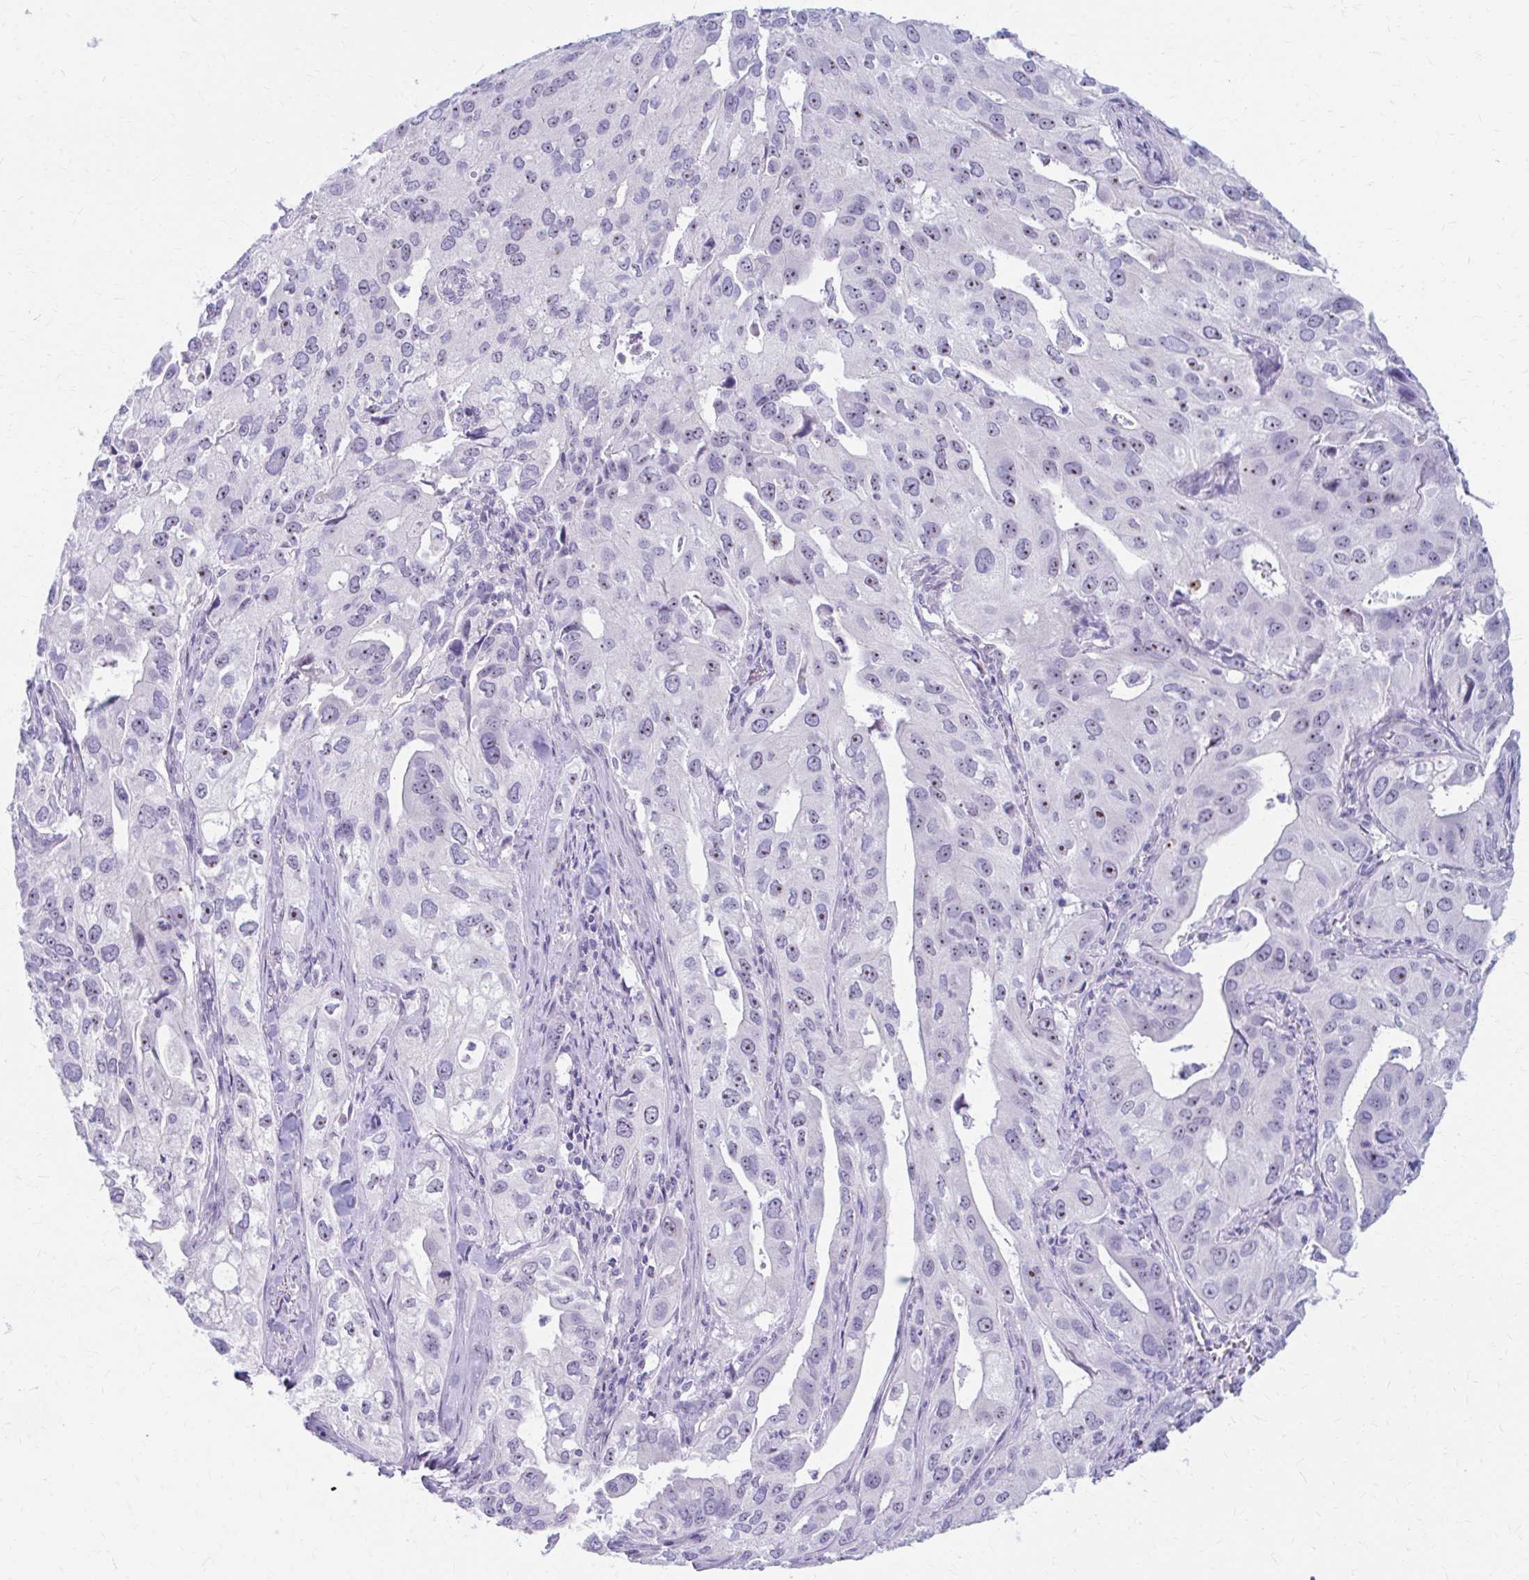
{"staining": {"intensity": "weak", "quantity": "25%-75%", "location": "nuclear"}, "tissue": "lung cancer", "cell_type": "Tumor cells", "image_type": "cancer", "snomed": [{"axis": "morphology", "description": "Adenocarcinoma, NOS"}, {"axis": "topography", "description": "Lung"}], "caption": "Immunohistochemistry (IHC) photomicrograph of human lung cancer (adenocarcinoma) stained for a protein (brown), which shows low levels of weak nuclear positivity in approximately 25%-75% of tumor cells.", "gene": "FTSJ3", "patient": {"sex": "male", "age": 48}}